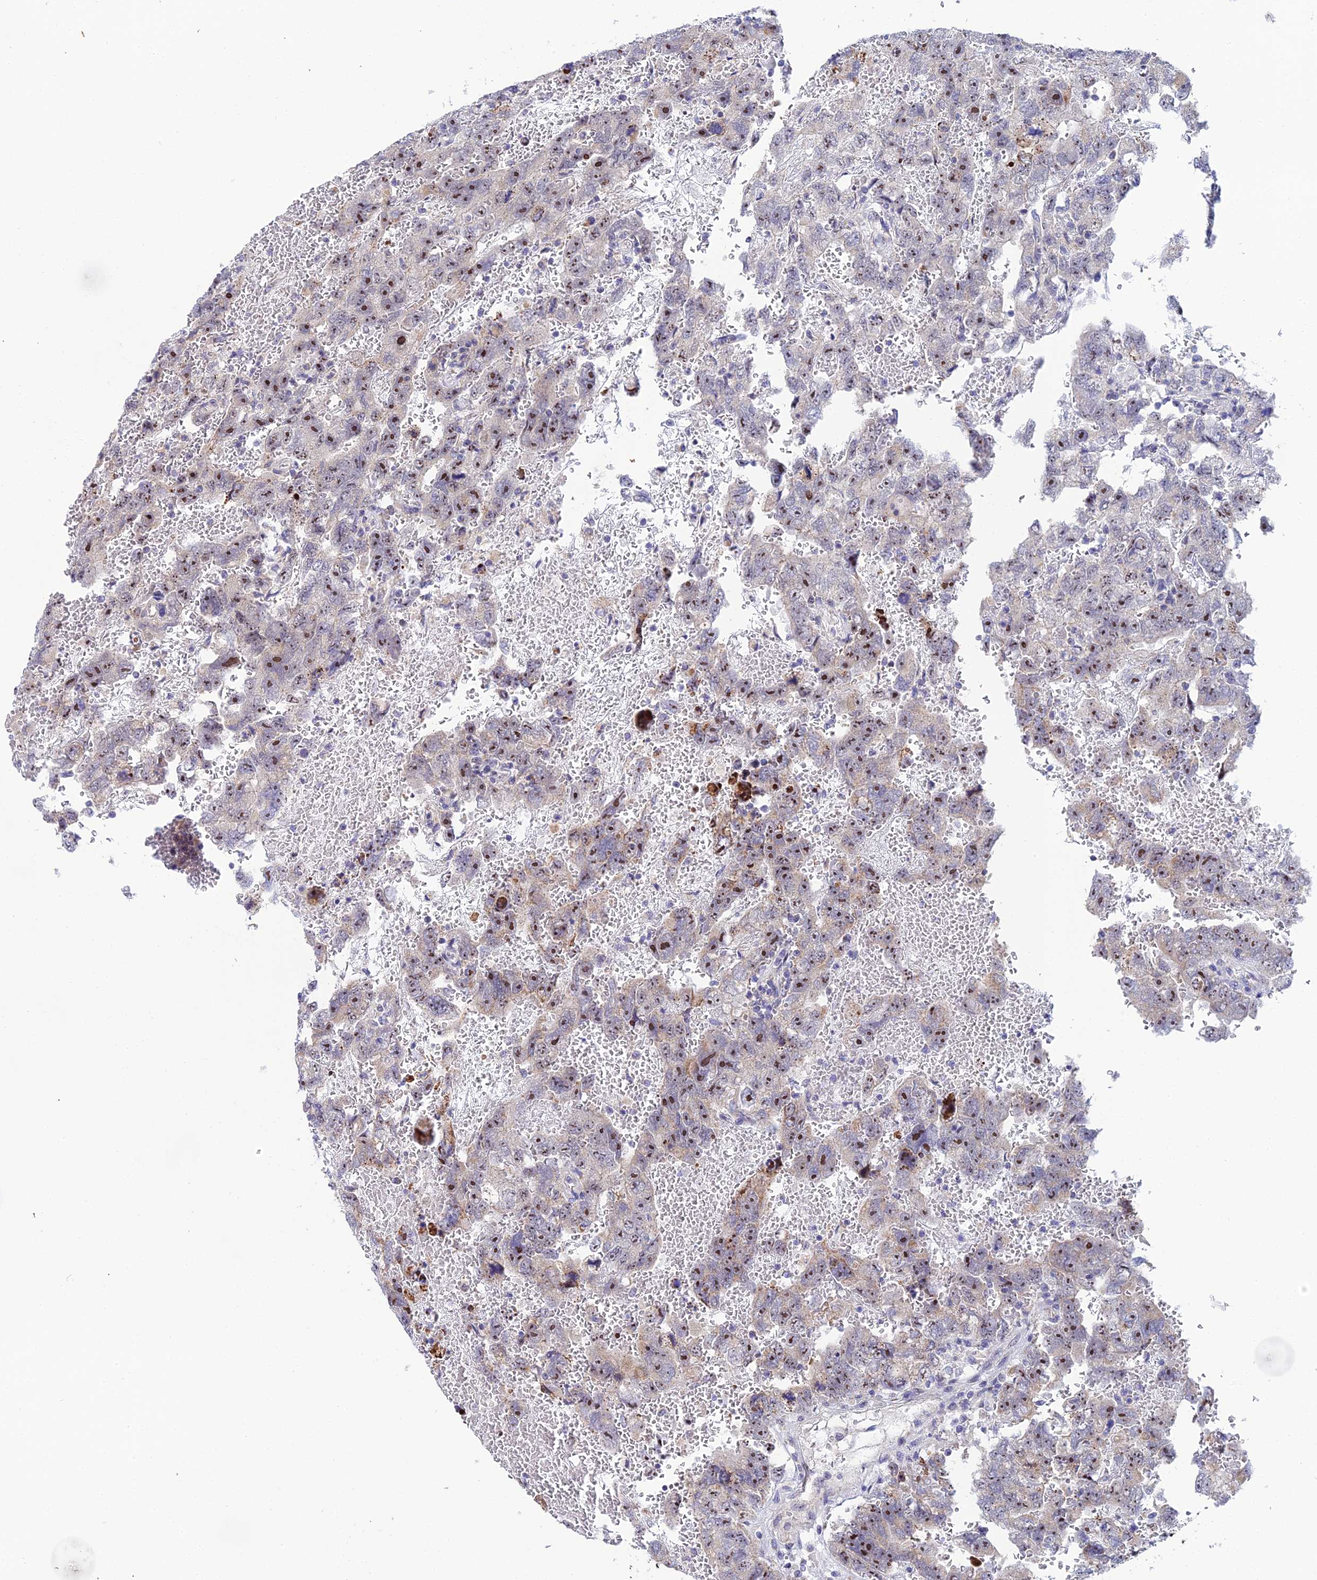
{"staining": {"intensity": "moderate", "quantity": ">75%", "location": "nuclear"}, "tissue": "testis cancer", "cell_type": "Tumor cells", "image_type": "cancer", "snomed": [{"axis": "morphology", "description": "Carcinoma, Embryonal, NOS"}, {"axis": "topography", "description": "Testis"}], "caption": "Immunohistochemistry (DAB (3,3'-diaminobenzidine)) staining of embryonal carcinoma (testis) displays moderate nuclear protein expression in about >75% of tumor cells.", "gene": "PLPP4", "patient": {"sex": "male", "age": 45}}